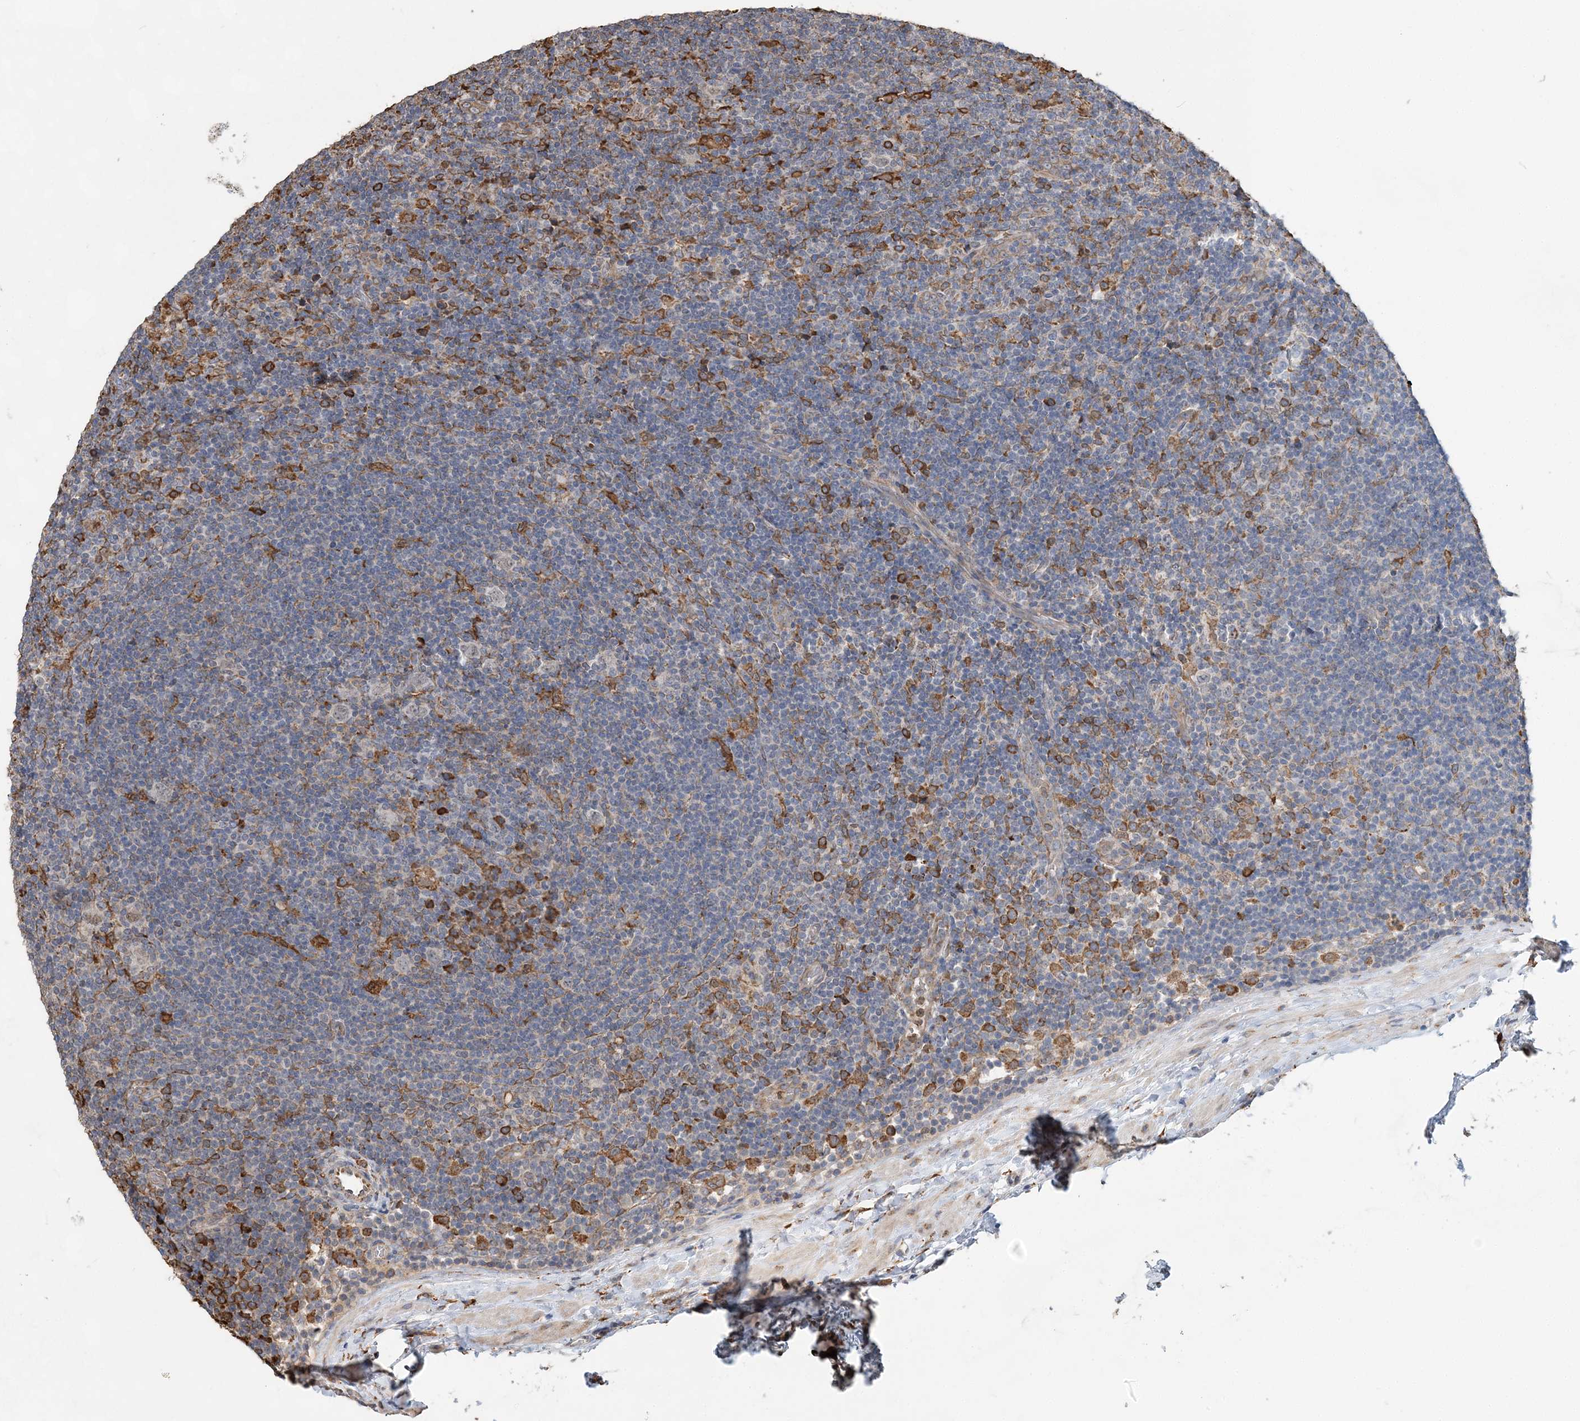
{"staining": {"intensity": "negative", "quantity": "none", "location": "none"}, "tissue": "lymphoma", "cell_type": "Tumor cells", "image_type": "cancer", "snomed": [{"axis": "morphology", "description": "Hodgkin's disease, NOS"}, {"axis": "topography", "description": "Lymph node"}], "caption": "High magnification brightfield microscopy of Hodgkin's disease stained with DAB (brown) and counterstained with hematoxylin (blue): tumor cells show no significant staining.", "gene": "WDR12", "patient": {"sex": "female", "age": 57}}